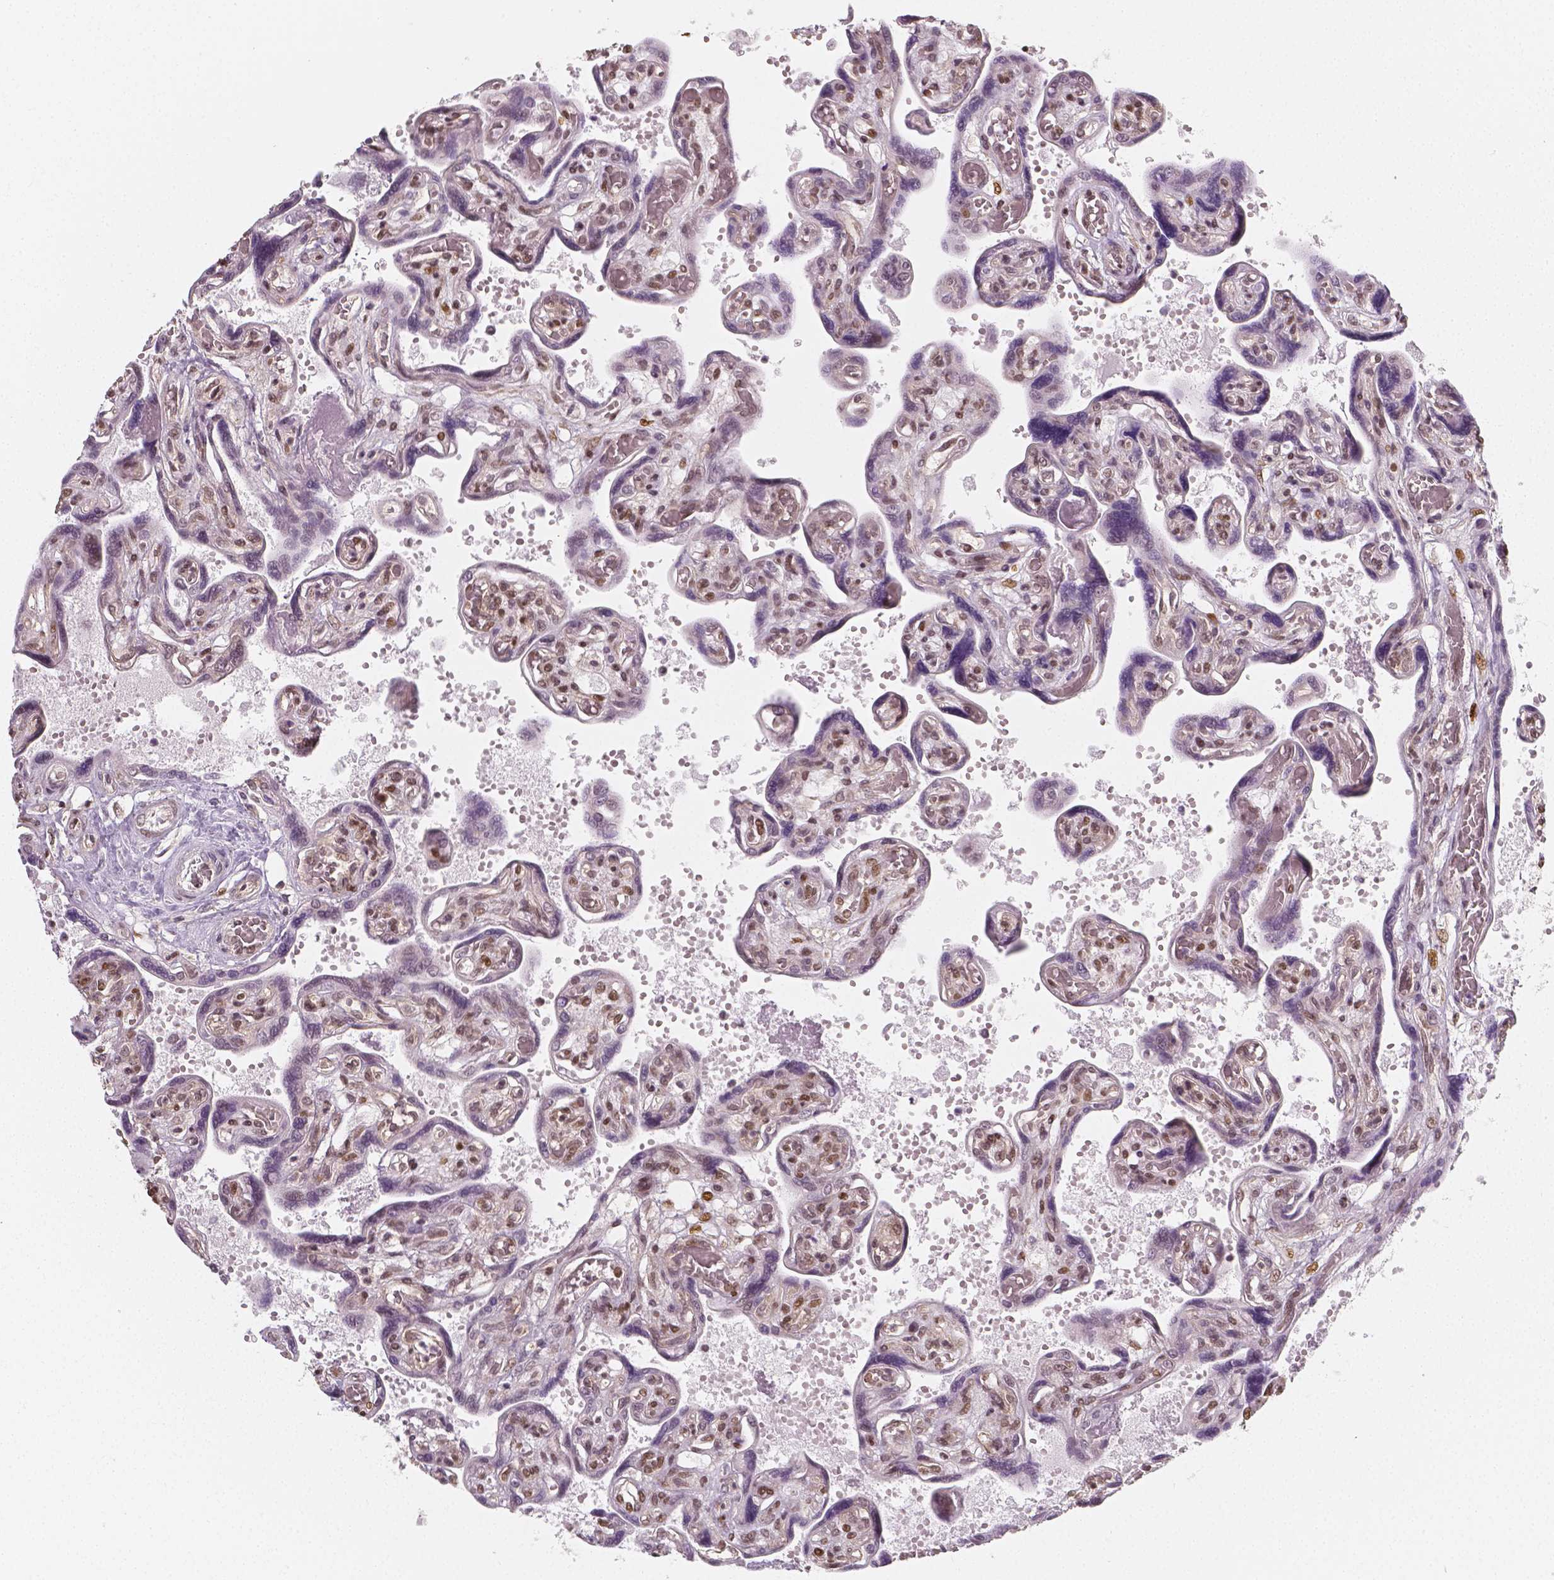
{"staining": {"intensity": "strong", "quantity": "25%-75%", "location": "nuclear"}, "tissue": "placenta", "cell_type": "Decidual cells", "image_type": "normal", "snomed": [{"axis": "morphology", "description": "Normal tissue, NOS"}, {"axis": "topography", "description": "Placenta"}], "caption": "Immunohistochemistry staining of unremarkable placenta, which displays high levels of strong nuclear staining in approximately 25%-75% of decidual cells indicating strong nuclear protein expression. The staining was performed using DAB (3,3'-diaminobenzidine) (brown) for protein detection and nuclei were counterstained in hematoxylin (blue).", "gene": "NUCKS1", "patient": {"sex": "female", "age": 32}}